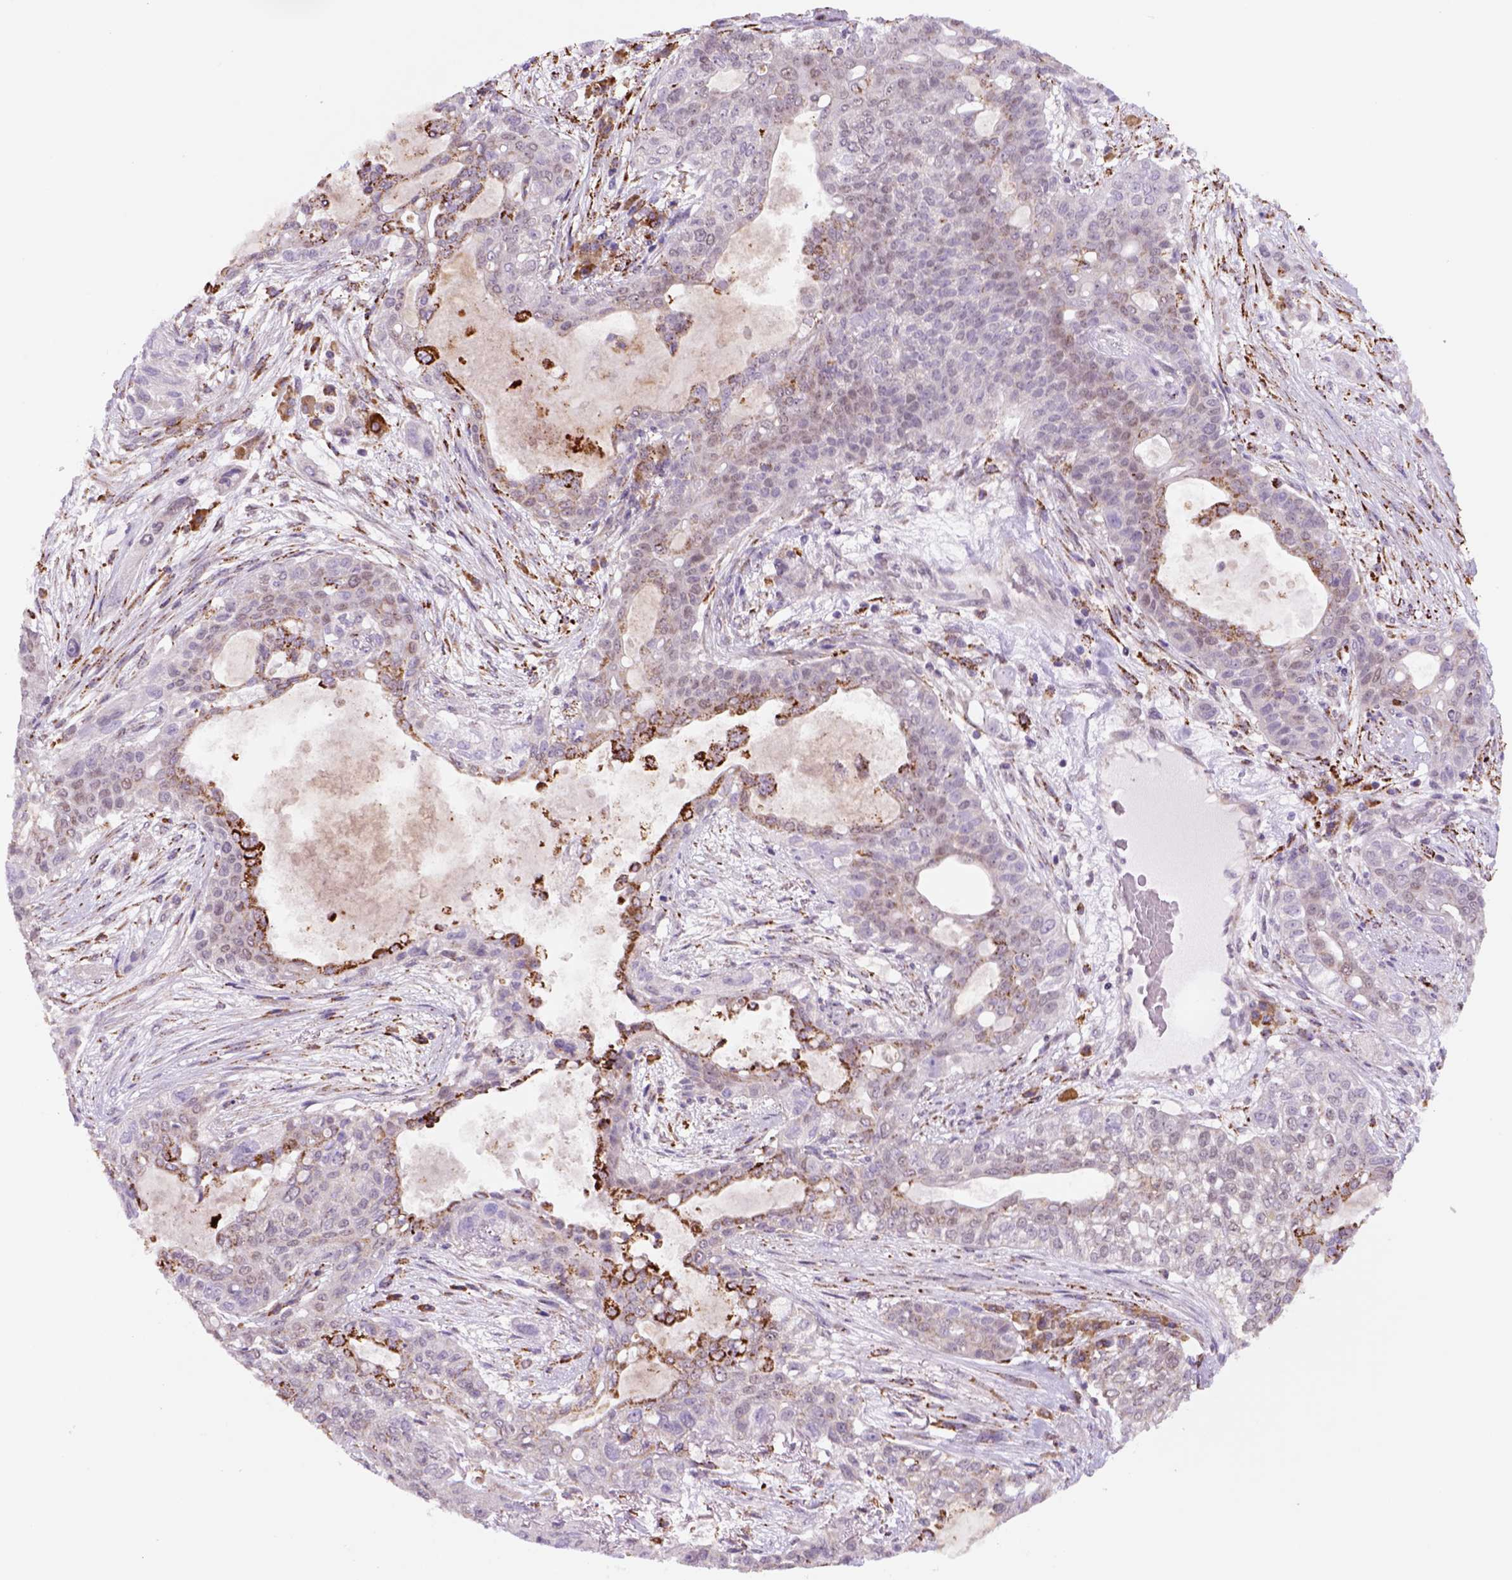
{"staining": {"intensity": "strong", "quantity": "<25%", "location": "cytoplasmic/membranous"}, "tissue": "lung cancer", "cell_type": "Tumor cells", "image_type": "cancer", "snomed": [{"axis": "morphology", "description": "Squamous cell carcinoma, NOS"}, {"axis": "topography", "description": "Lung"}], "caption": "High-magnification brightfield microscopy of lung cancer stained with DAB (3,3'-diaminobenzidine) (brown) and counterstained with hematoxylin (blue). tumor cells exhibit strong cytoplasmic/membranous positivity is identified in approximately<25% of cells. Using DAB (brown) and hematoxylin (blue) stains, captured at high magnification using brightfield microscopy.", "gene": "FZD7", "patient": {"sex": "female", "age": 70}}